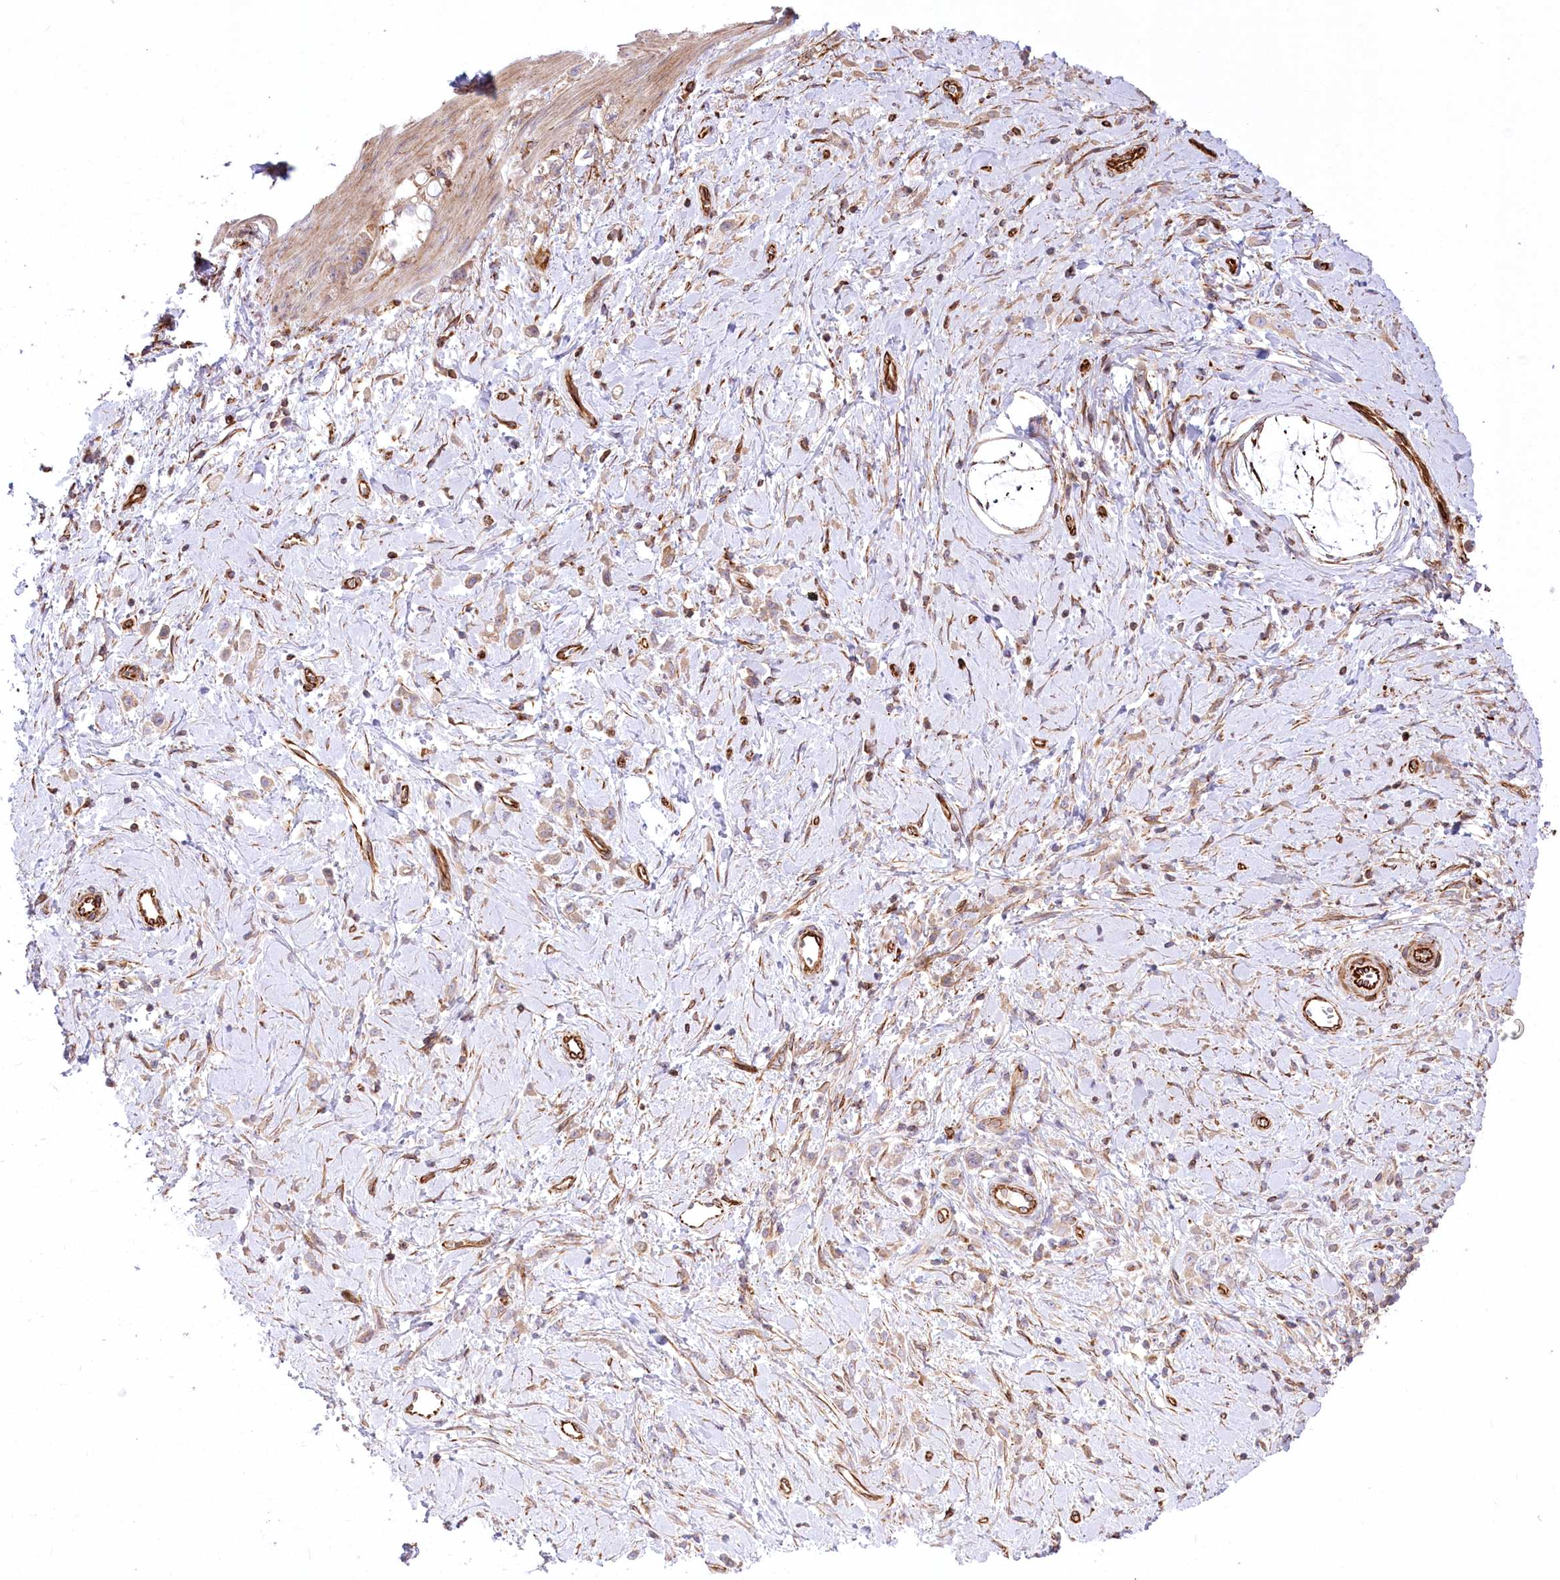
{"staining": {"intensity": "weak", "quantity": "<25%", "location": "cytoplasmic/membranous"}, "tissue": "stomach cancer", "cell_type": "Tumor cells", "image_type": "cancer", "snomed": [{"axis": "morphology", "description": "Adenocarcinoma, NOS"}, {"axis": "topography", "description": "Stomach"}], "caption": "Histopathology image shows no protein staining in tumor cells of stomach cancer (adenocarcinoma) tissue.", "gene": "TTC1", "patient": {"sex": "female", "age": 60}}